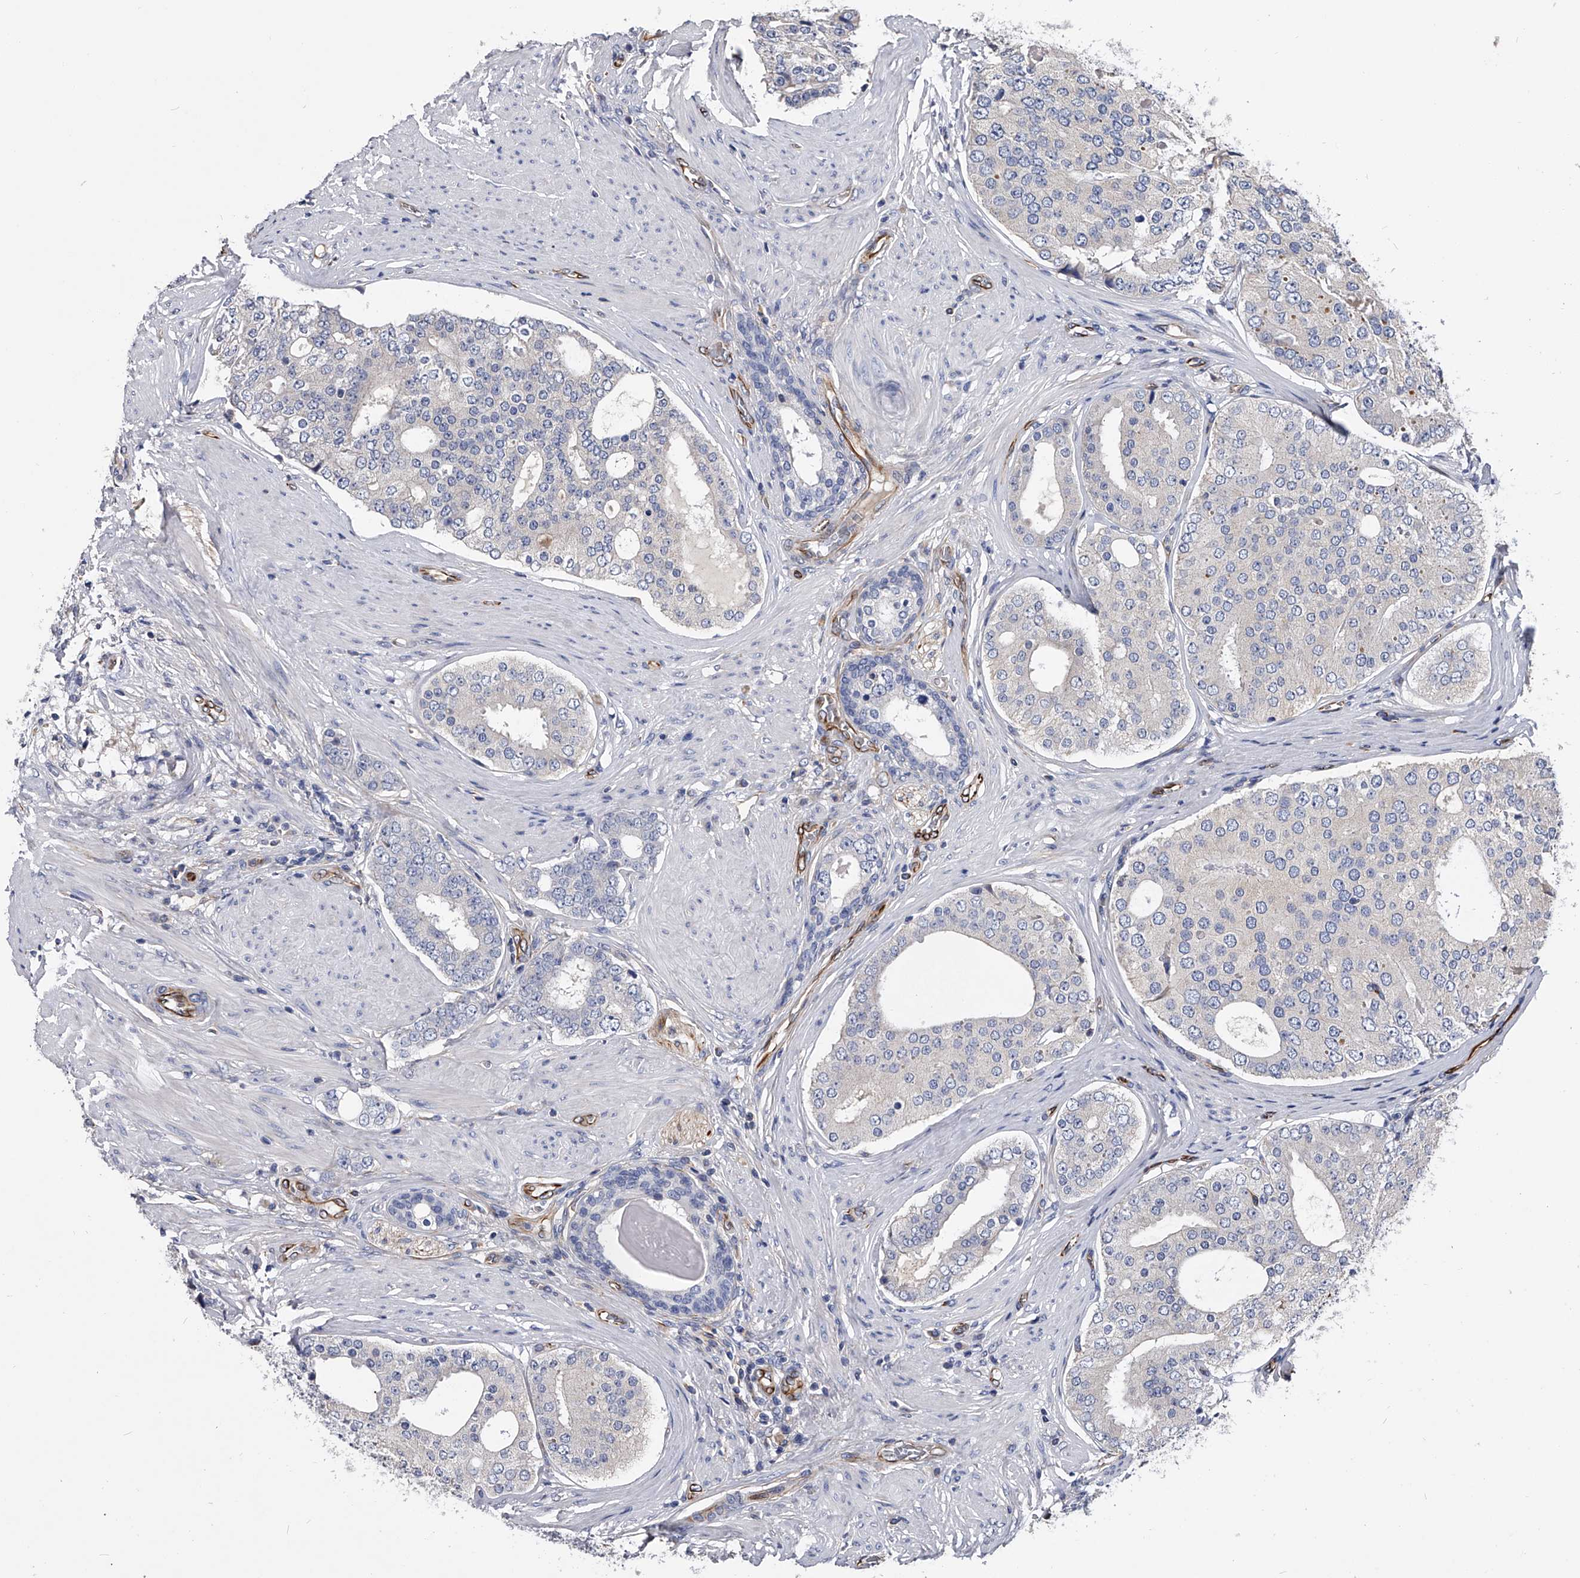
{"staining": {"intensity": "negative", "quantity": "none", "location": "none"}, "tissue": "prostate cancer", "cell_type": "Tumor cells", "image_type": "cancer", "snomed": [{"axis": "morphology", "description": "Adenocarcinoma, High grade"}, {"axis": "topography", "description": "Prostate"}], "caption": "Immunohistochemistry micrograph of adenocarcinoma (high-grade) (prostate) stained for a protein (brown), which exhibits no expression in tumor cells. The staining is performed using DAB brown chromogen with nuclei counter-stained in using hematoxylin.", "gene": "EFCAB7", "patient": {"sex": "male", "age": 56}}